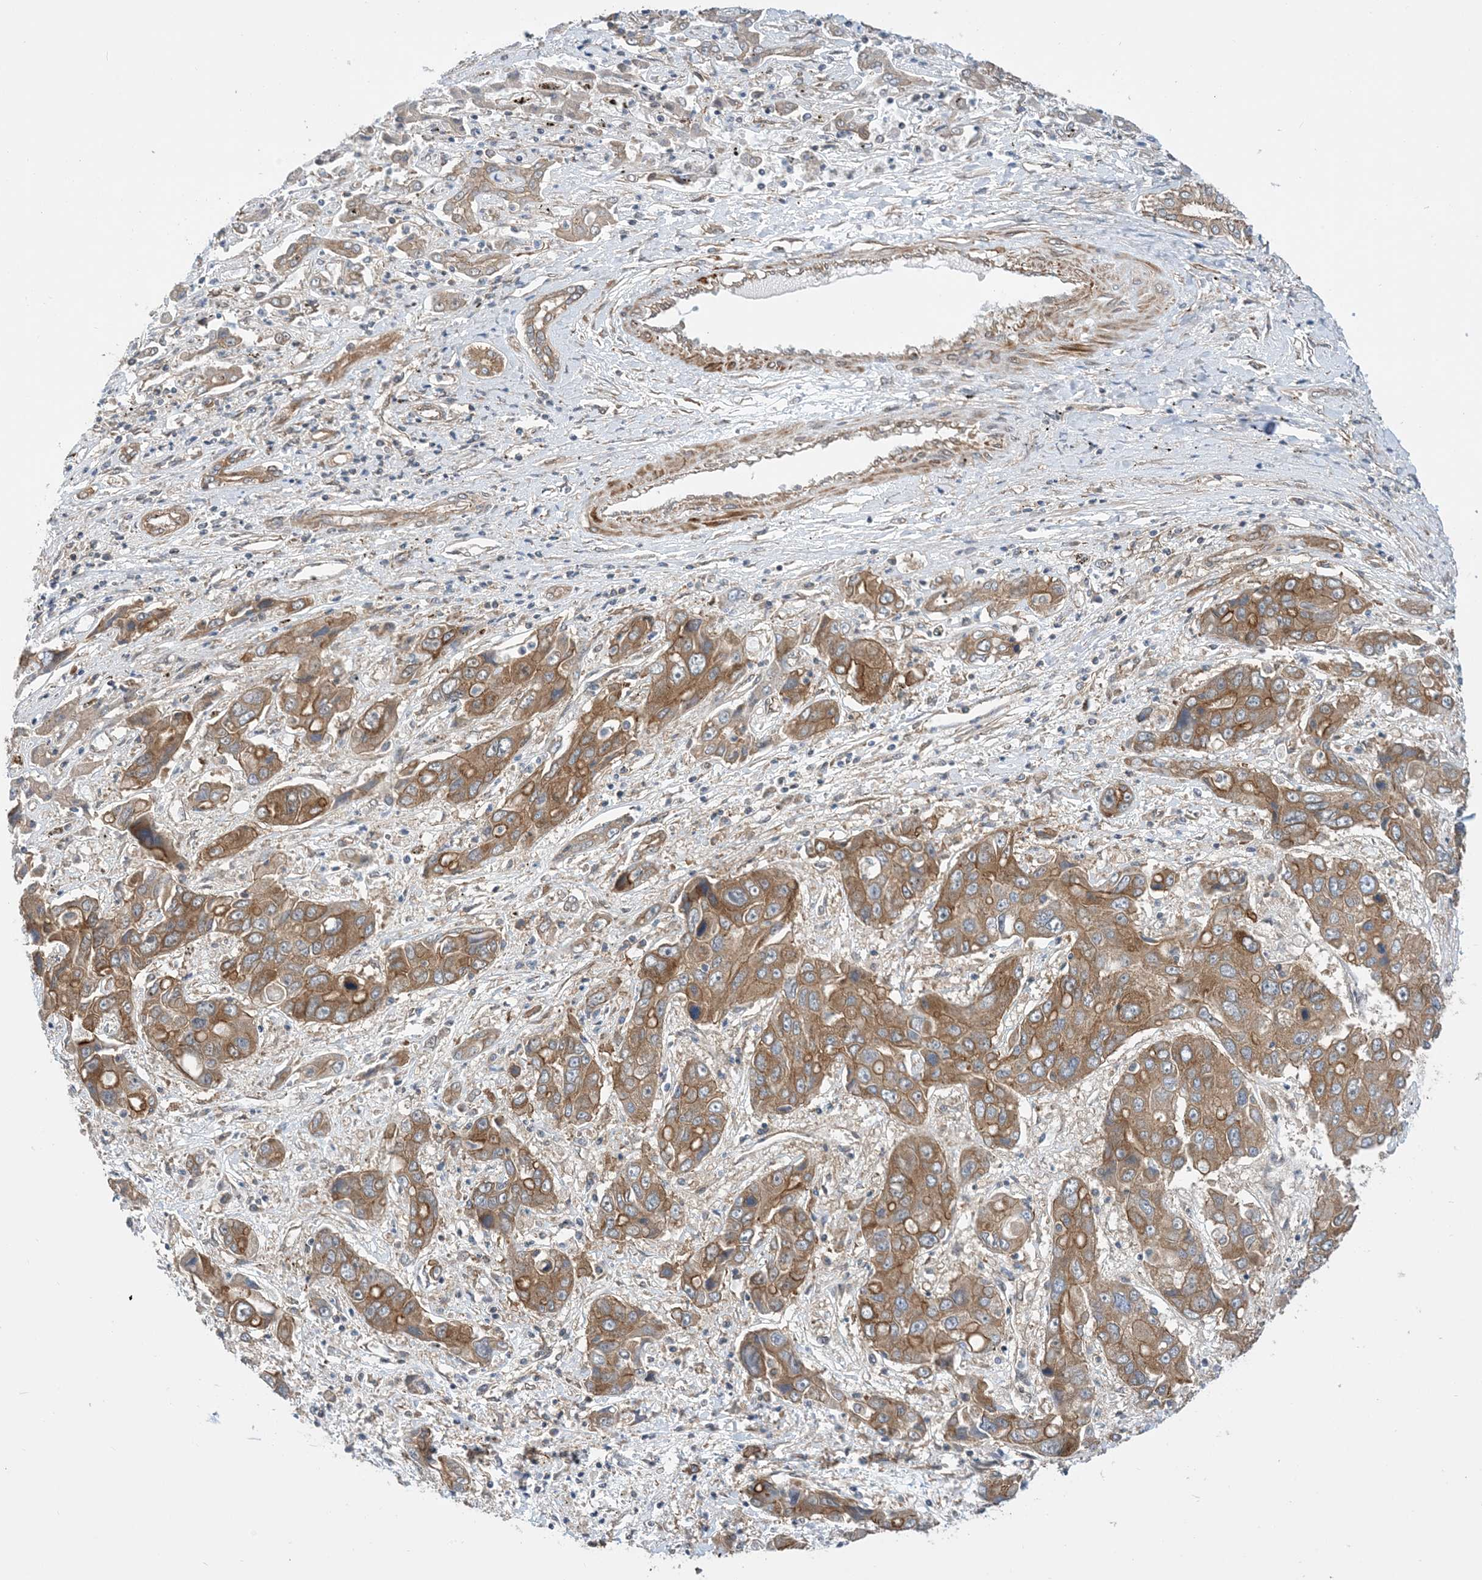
{"staining": {"intensity": "moderate", "quantity": ">75%", "location": "cytoplasmic/membranous"}, "tissue": "liver cancer", "cell_type": "Tumor cells", "image_type": "cancer", "snomed": [{"axis": "morphology", "description": "Cholangiocarcinoma"}, {"axis": "topography", "description": "Liver"}], "caption": "Immunohistochemistry staining of liver cancer (cholangiocarcinoma), which exhibits medium levels of moderate cytoplasmic/membranous staining in about >75% of tumor cells indicating moderate cytoplasmic/membranous protein positivity. The staining was performed using DAB (3,3'-diaminobenzidine) (brown) for protein detection and nuclei were counterstained in hematoxylin (blue).", "gene": "EHBP1", "patient": {"sex": "male", "age": 67}}